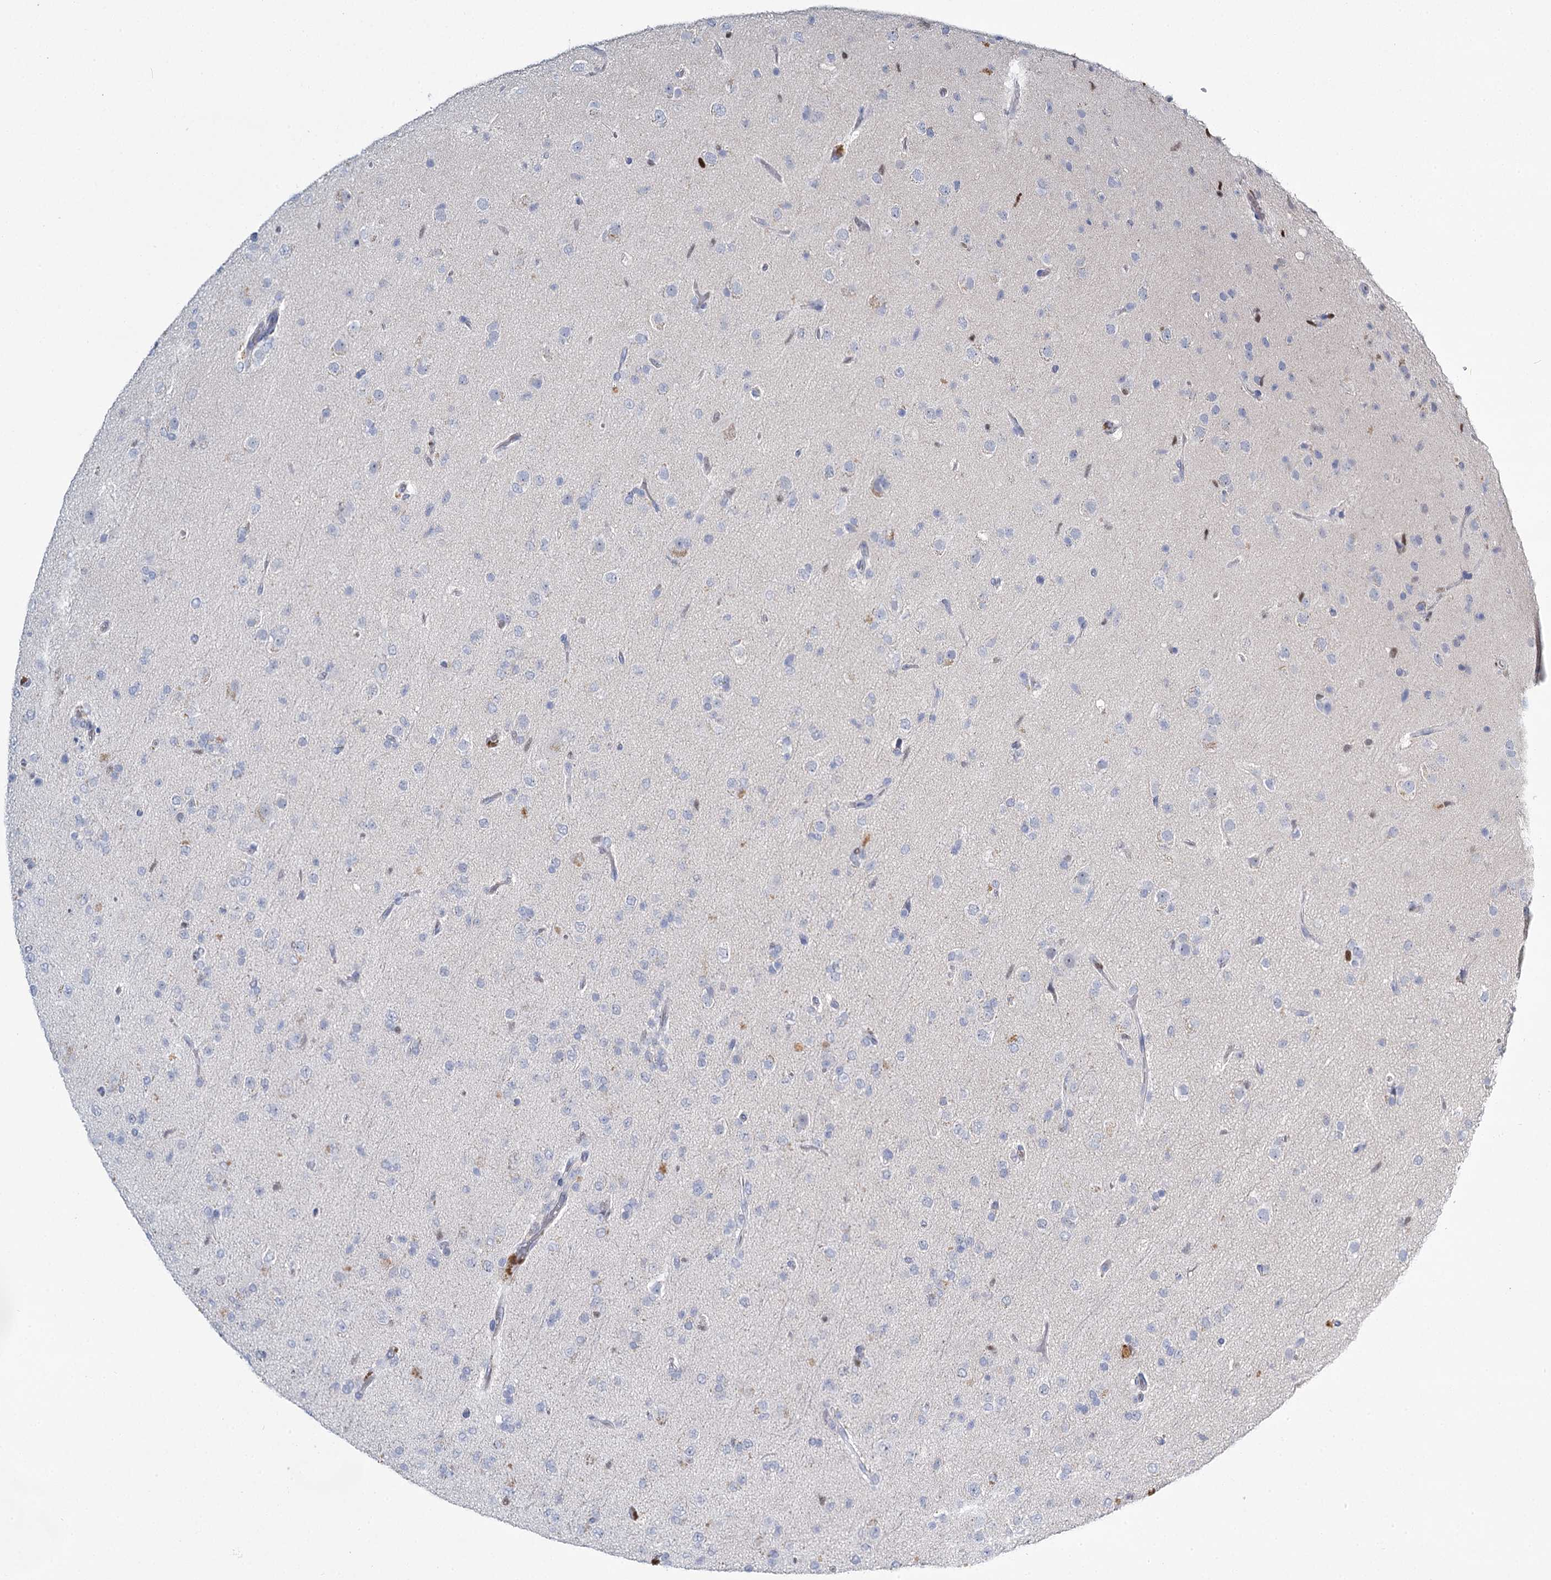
{"staining": {"intensity": "negative", "quantity": "none", "location": "none"}, "tissue": "glioma", "cell_type": "Tumor cells", "image_type": "cancer", "snomed": [{"axis": "morphology", "description": "Glioma, malignant, Low grade"}, {"axis": "topography", "description": "Brain"}], "caption": "Immunohistochemistry (IHC) histopathology image of neoplastic tissue: glioma stained with DAB (3,3'-diaminobenzidine) exhibits no significant protein staining in tumor cells.", "gene": "IGSF3", "patient": {"sex": "male", "age": 65}}